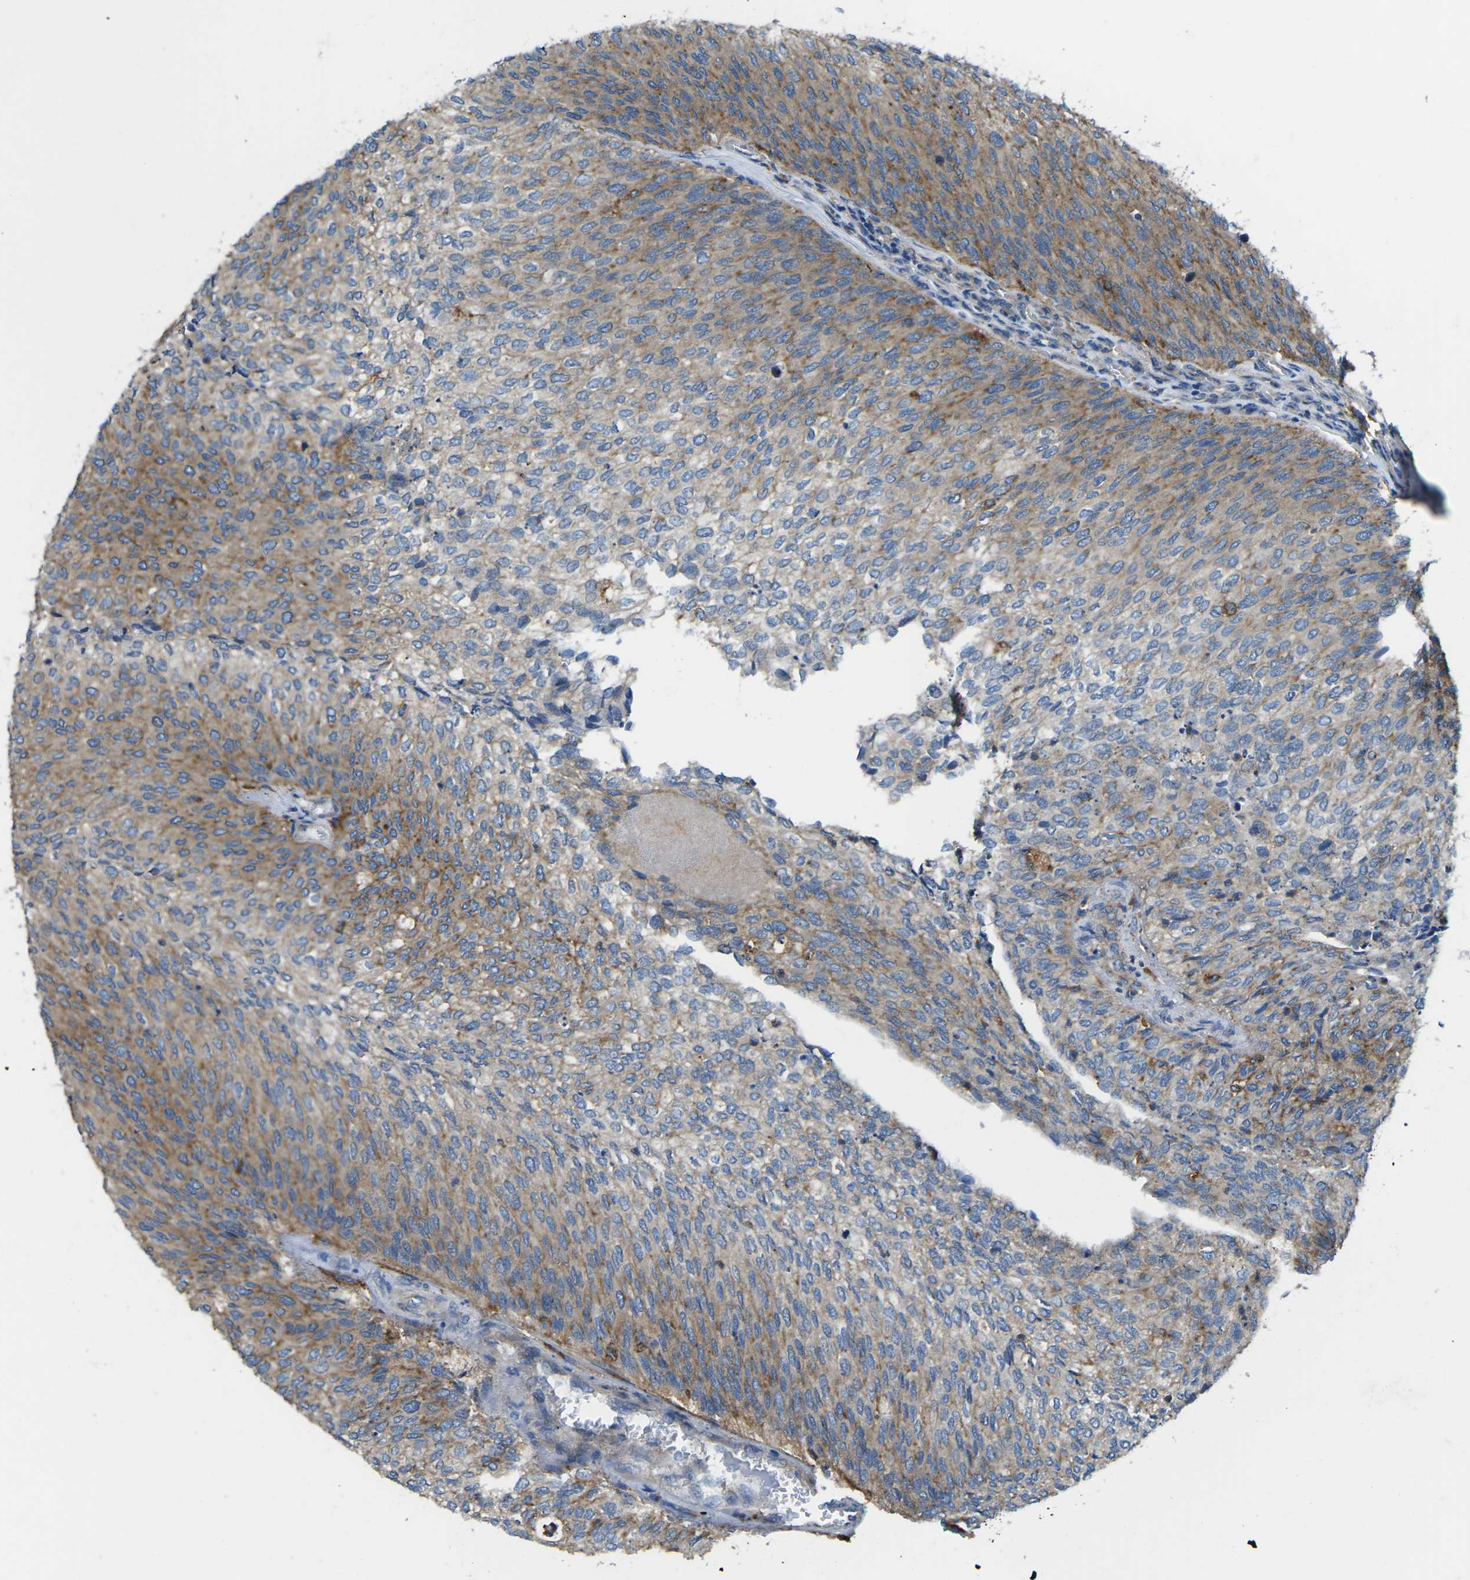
{"staining": {"intensity": "moderate", "quantity": "25%-75%", "location": "cytoplasmic/membranous"}, "tissue": "urothelial cancer", "cell_type": "Tumor cells", "image_type": "cancer", "snomed": [{"axis": "morphology", "description": "Urothelial carcinoma, Low grade"}, {"axis": "topography", "description": "Urinary bladder"}], "caption": "A brown stain labels moderate cytoplasmic/membranous positivity of a protein in human urothelial cancer tumor cells.", "gene": "CDK17", "patient": {"sex": "female", "age": 79}}